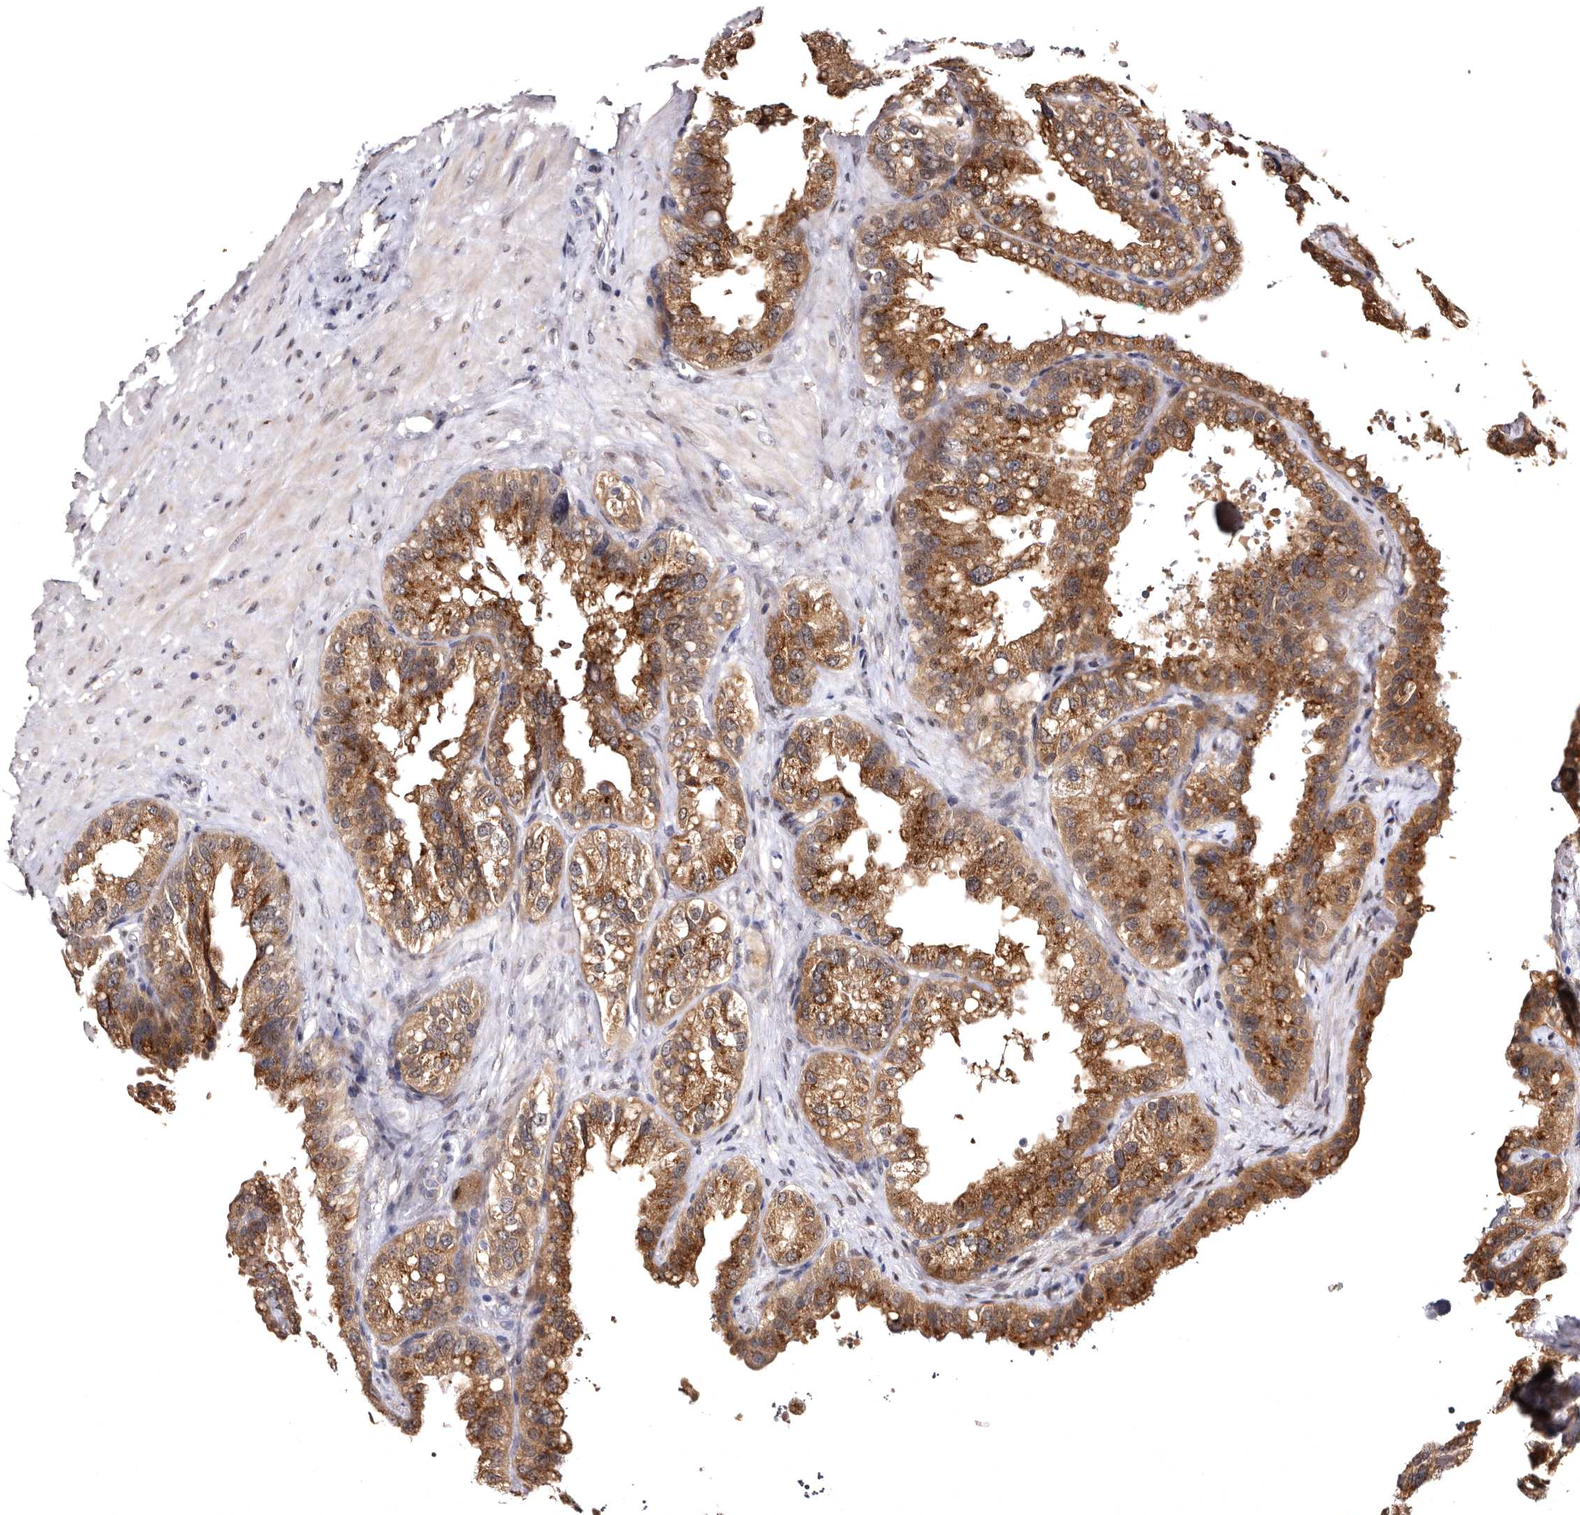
{"staining": {"intensity": "moderate", "quantity": ">75%", "location": "cytoplasmic/membranous"}, "tissue": "seminal vesicle", "cell_type": "Glandular cells", "image_type": "normal", "snomed": [{"axis": "morphology", "description": "Normal tissue, NOS"}, {"axis": "topography", "description": "Seminal veicle"}], "caption": "Immunohistochemical staining of benign seminal vesicle demonstrates moderate cytoplasmic/membranous protein staining in about >75% of glandular cells.", "gene": "FAM91A1", "patient": {"sex": "male", "age": 68}}